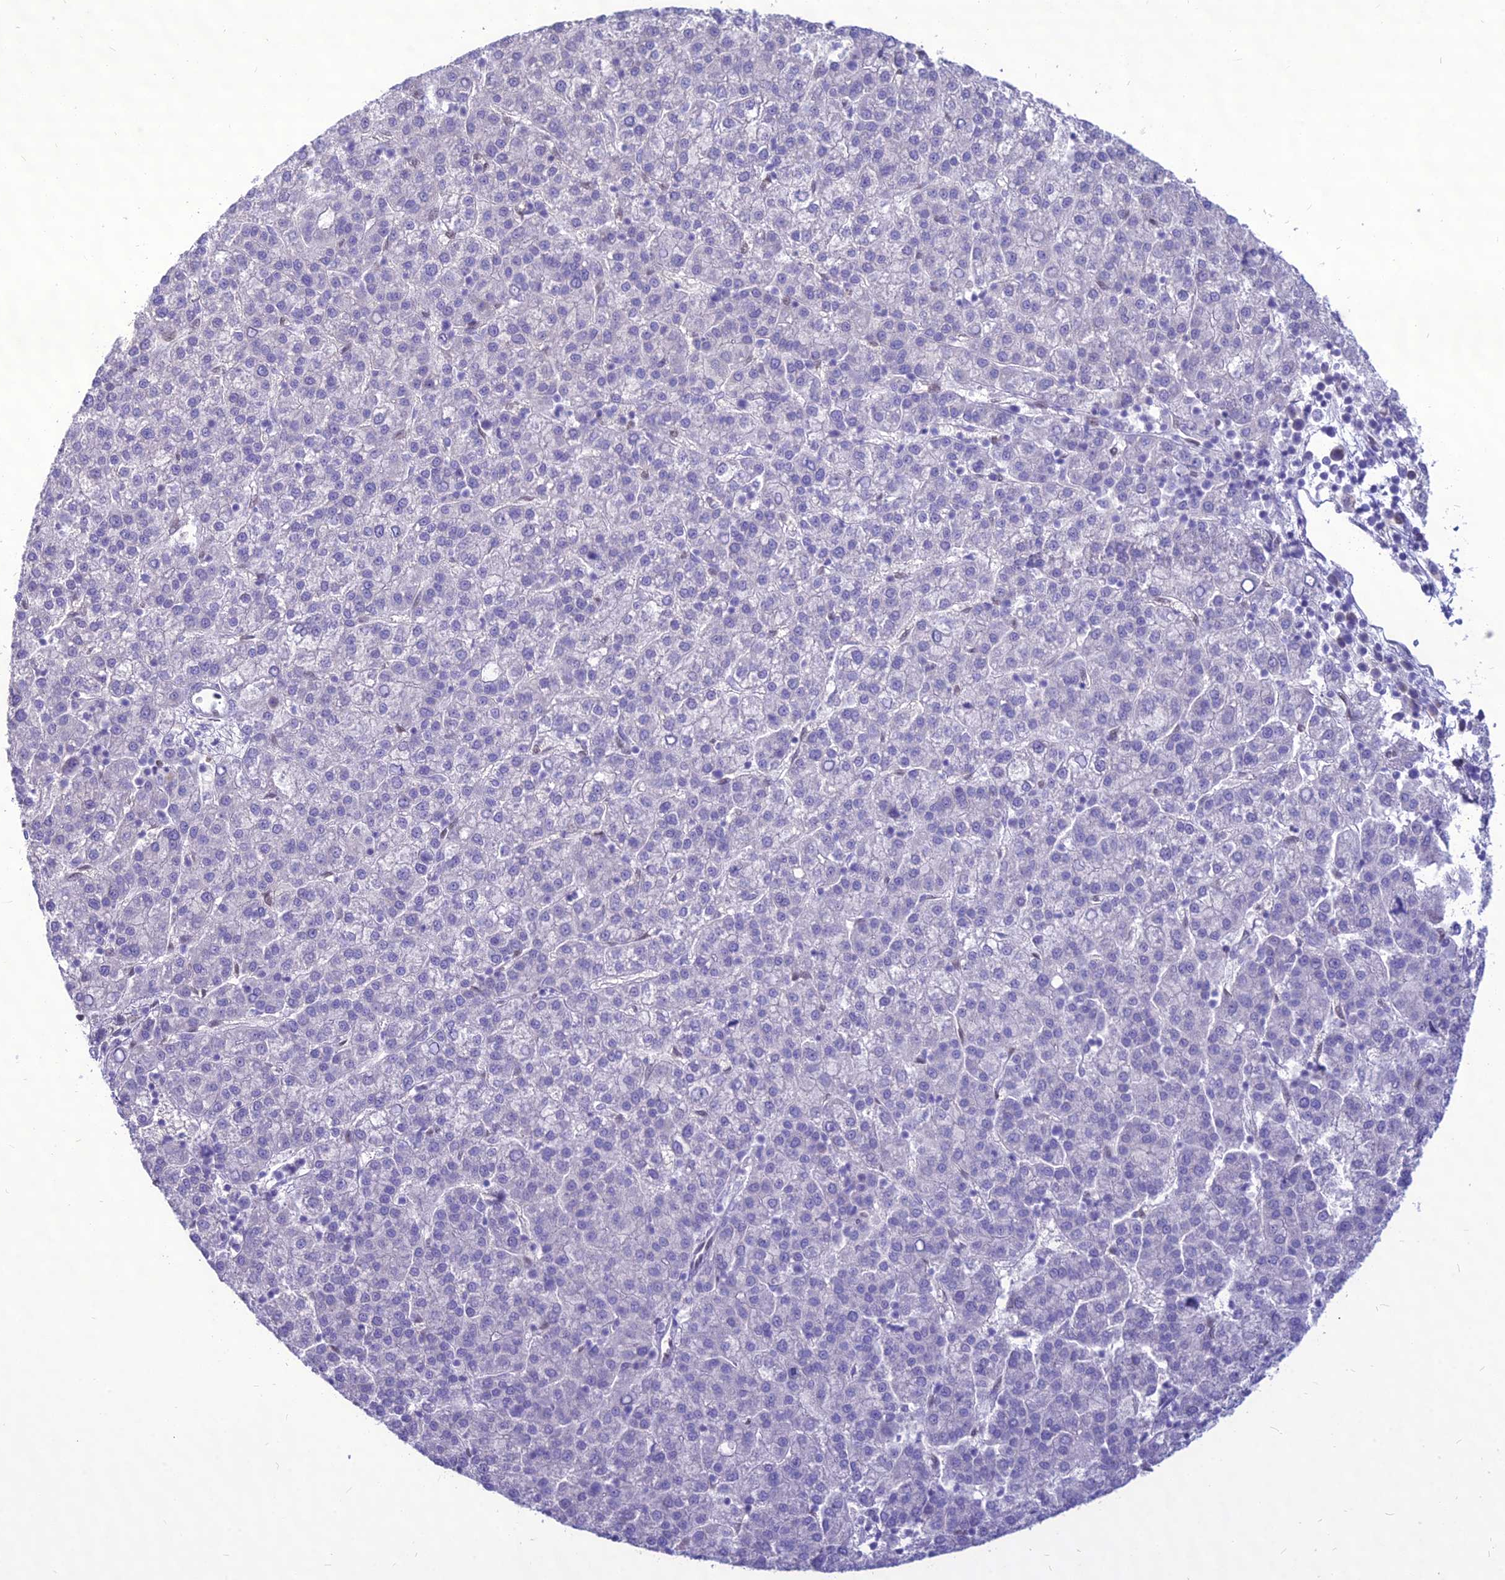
{"staining": {"intensity": "negative", "quantity": "none", "location": "none"}, "tissue": "liver cancer", "cell_type": "Tumor cells", "image_type": "cancer", "snomed": [{"axis": "morphology", "description": "Carcinoma, Hepatocellular, NOS"}, {"axis": "topography", "description": "Liver"}], "caption": "Immunohistochemistry image of human hepatocellular carcinoma (liver) stained for a protein (brown), which shows no expression in tumor cells. (DAB IHC, high magnification).", "gene": "NOVA2", "patient": {"sex": "female", "age": 58}}